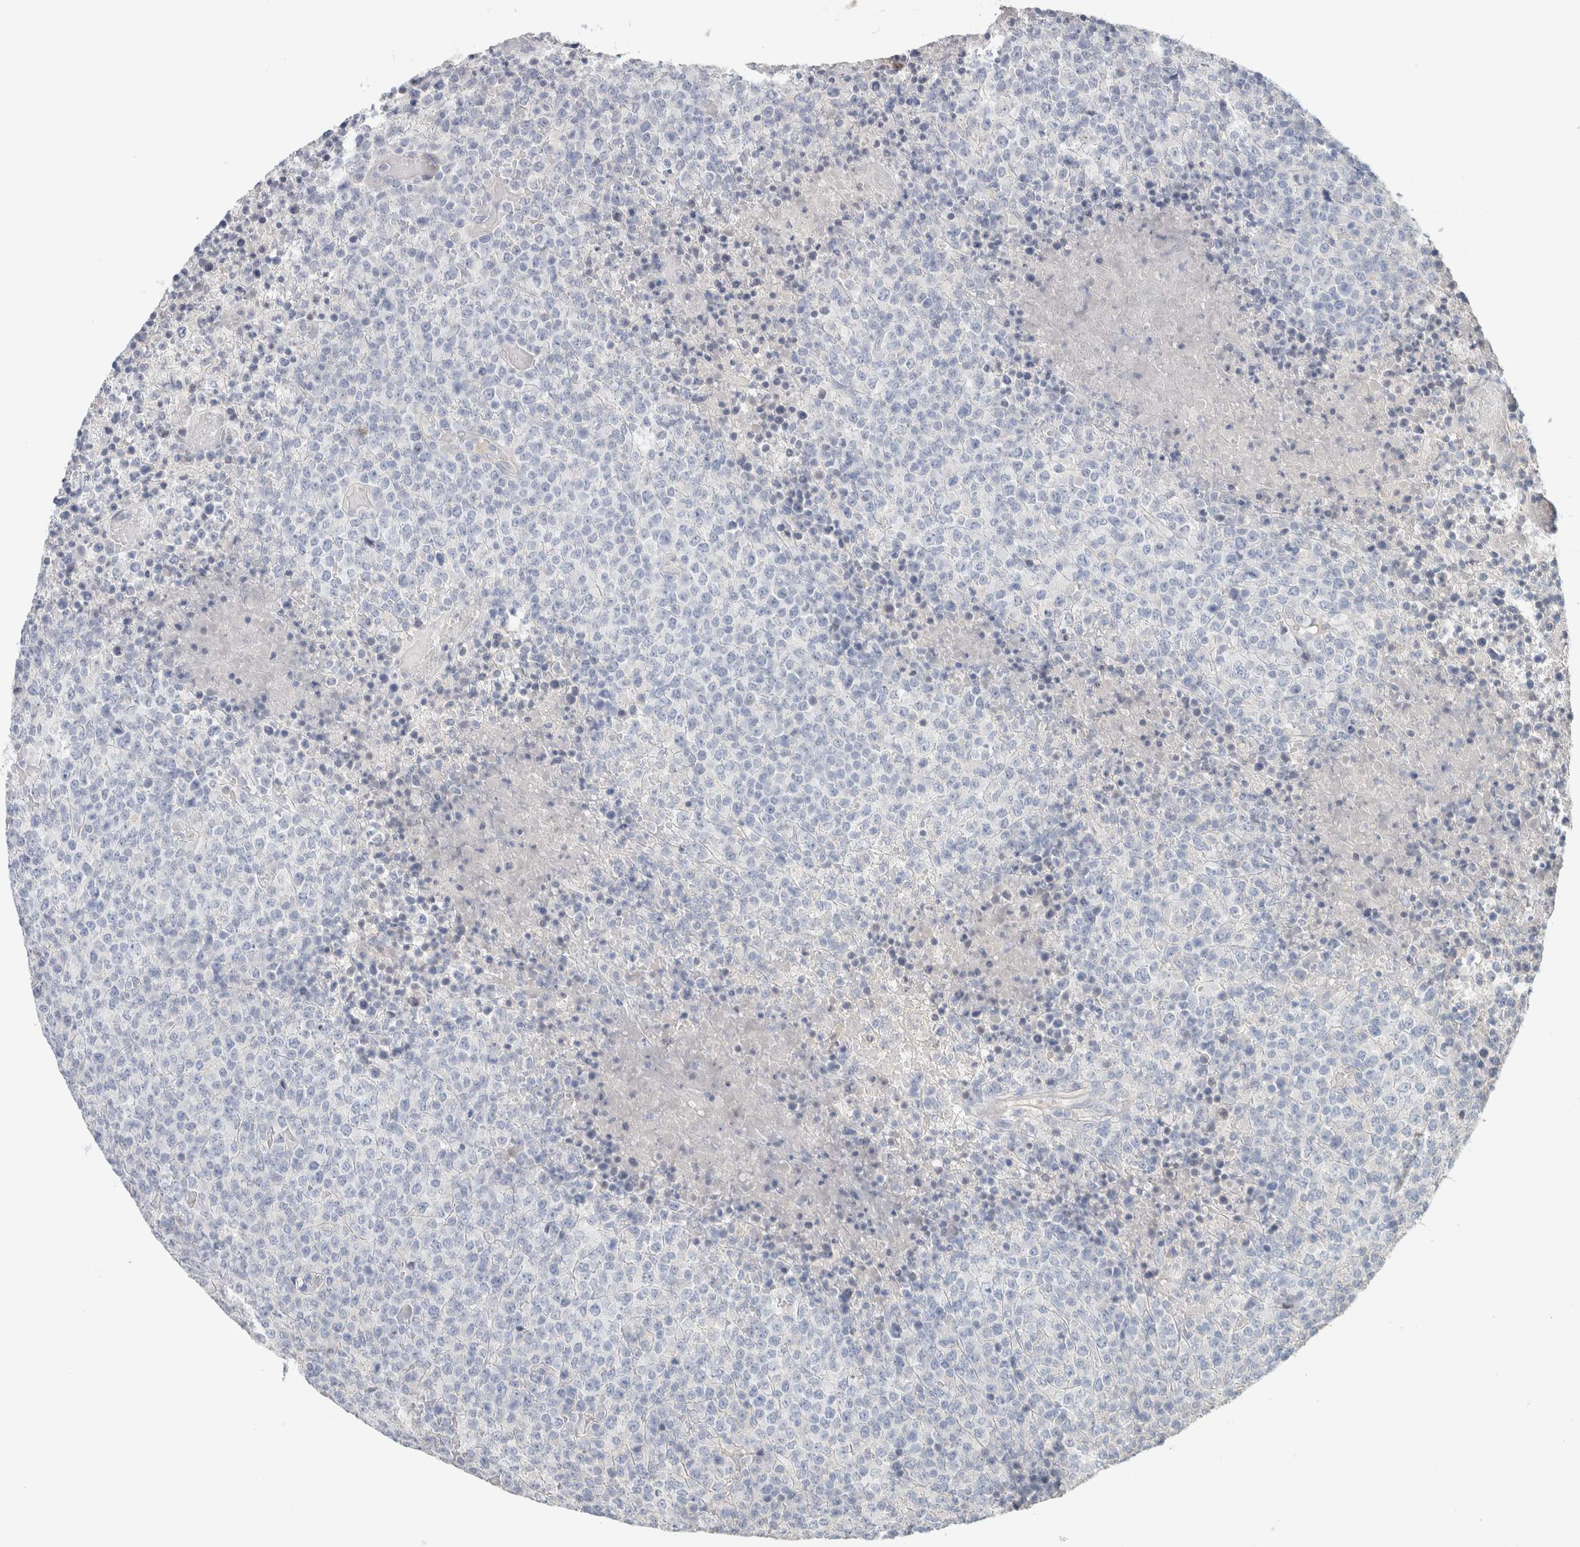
{"staining": {"intensity": "negative", "quantity": "none", "location": "none"}, "tissue": "lymphoma", "cell_type": "Tumor cells", "image_type": "cancer", "snomed": [{"axis": "morphology", "description": "Malignant lymphoma, non-Hodgkin's type, High grade"}, {"axis": "topography", "description": "Lymph node"}], "caption": "The immunohistochemistry photomicrograph has no significant expression in tumor cells of high-grade malignant lymphoma, non-Hodgkin's type tissue. (Stains: DAB immunohistochemistry with hematoxylin counter stain, Microscopy: brightfield microscopy at high magnification).", "gene": "IL6", "patient": {"sex": "male", "age": 13}}